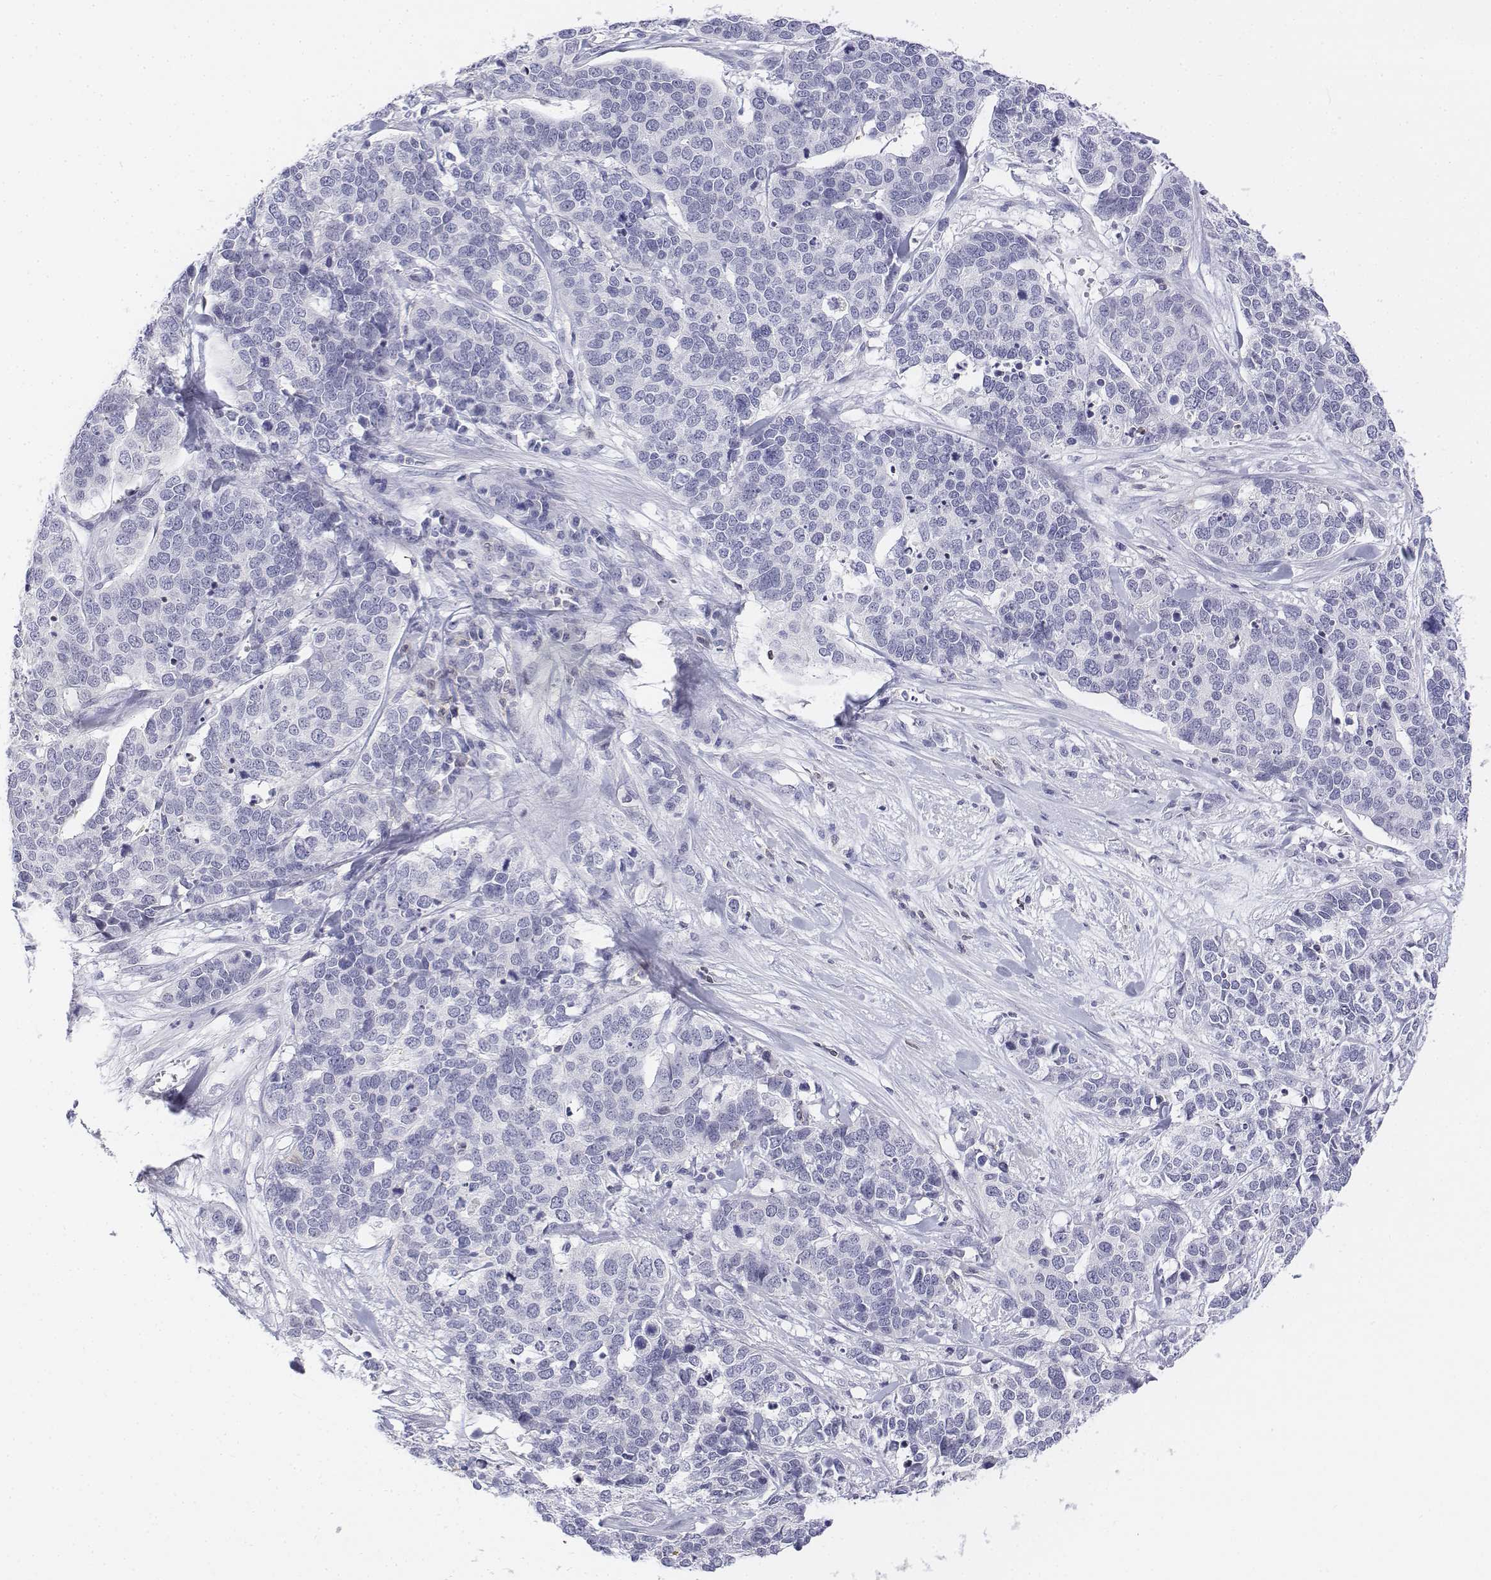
{"staining": {"intensity": "negative", "quantity": "none", "location": "none"}, "tissue": "ovarian cancer", "cell_type": "Tumor cells", "image_type": "cancer", "snomed": [{"axis": "morphology", "description": "Carcinoma, endometroid"}, {"axis": "topography", "description": "Ovary"}], "caption": "This is an immunohistochemistry photomicrograph of human ovarian endometroid carcinoma. There is no staining in tumor cells.", "gene": "CD3E", "patient": {"sex": "female", "age": 65}}